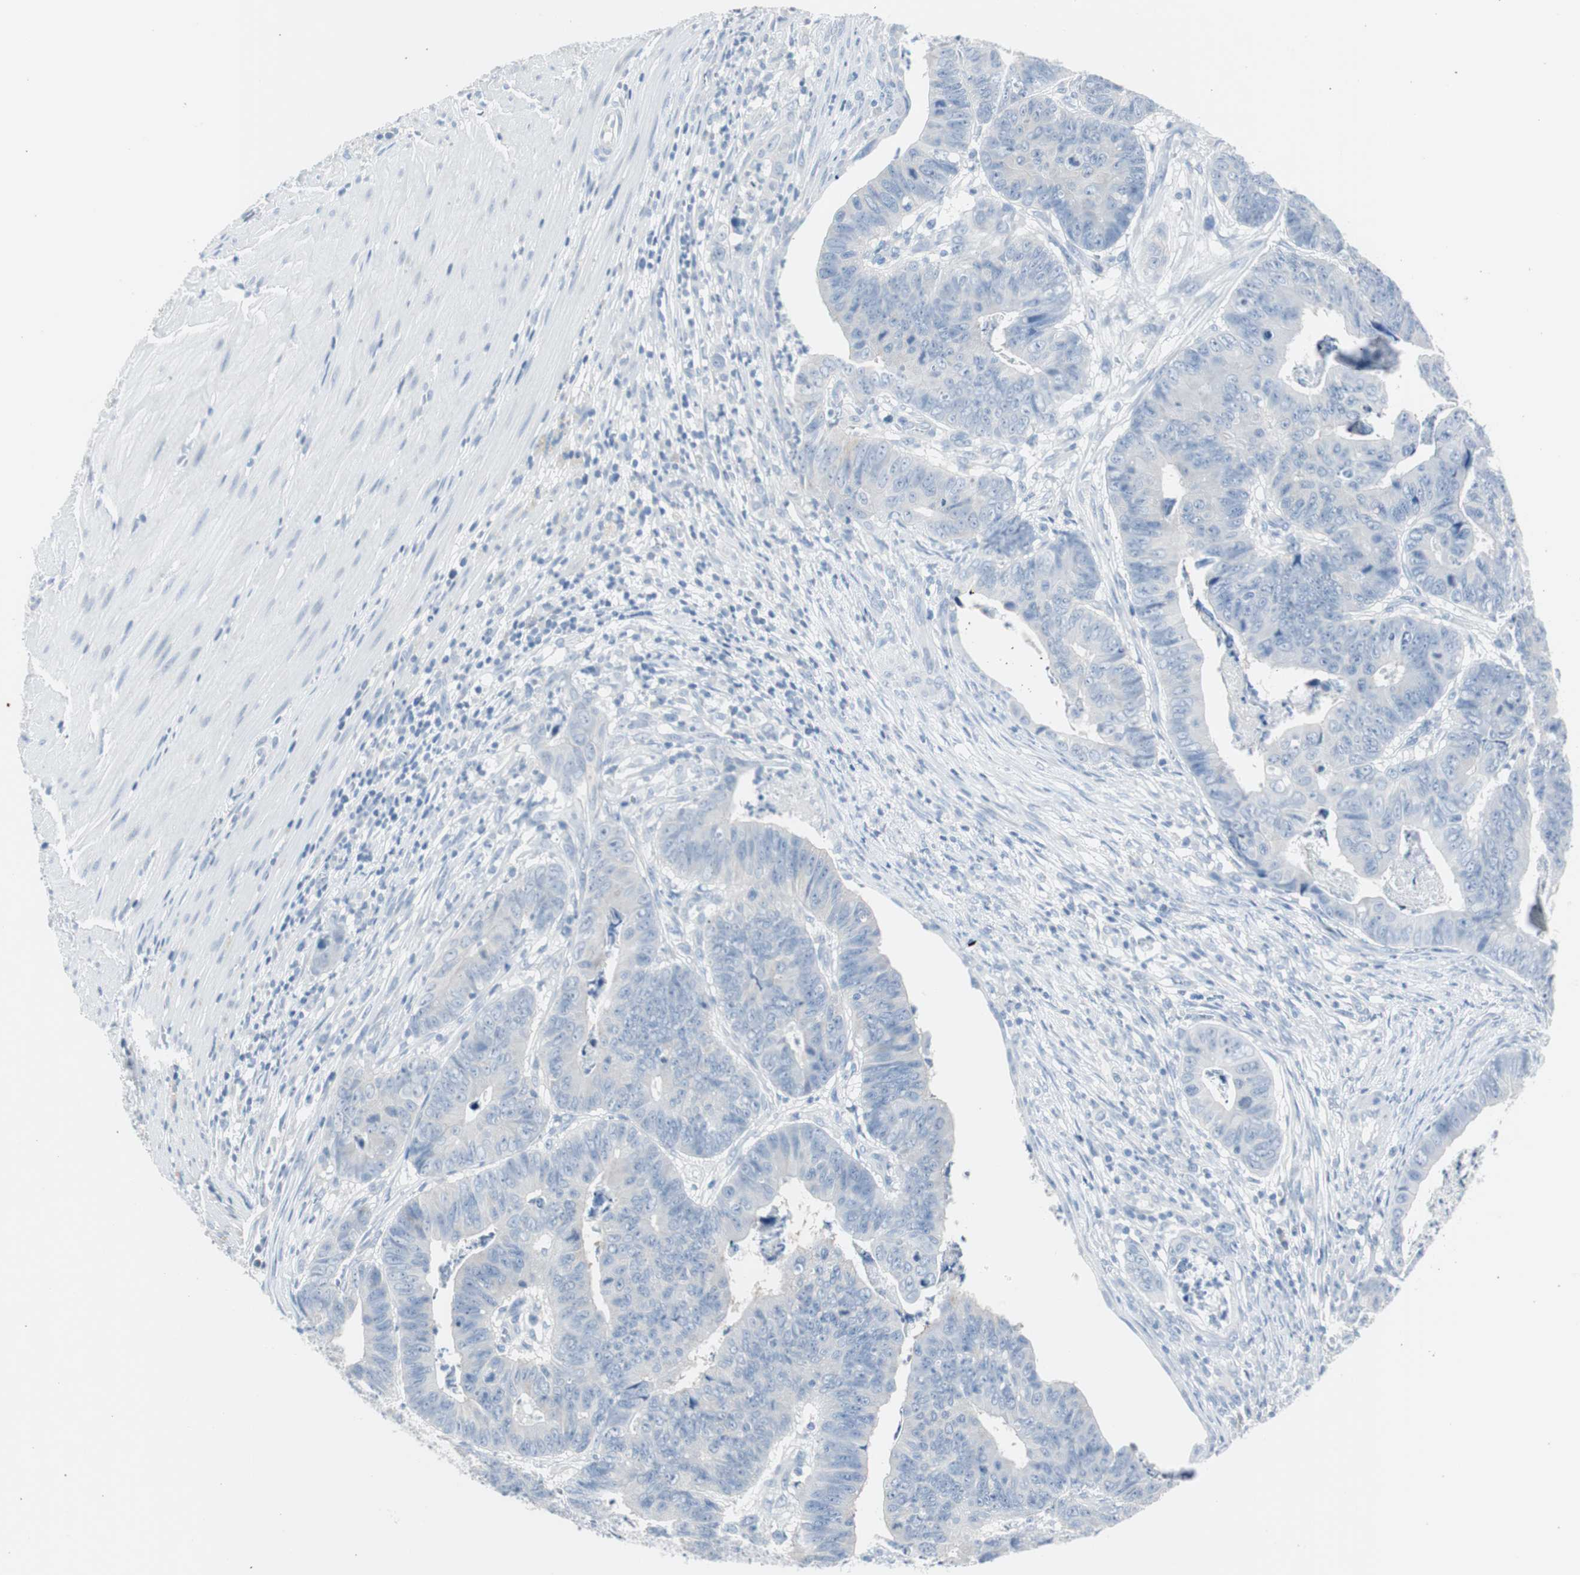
{"staining": {"intensity": "negative", "quantity": "none", "location": "none"}, "tissue": "stomach cancer", "cell_type": "Tumor cells", "image_type": "cancer", "snomed": [{"axis": "morphology", "description": "Adenocarcinoma, NOS"}, {"axis": "topography", "description": "Stomach, lower"}], "caption": "Adenocarcinoma (stomach) was stained to show a protein in brown. There is no significant expression in tumor cells.", "gene": "S100A7", "patient": {"sex": "male", "age": 77}}